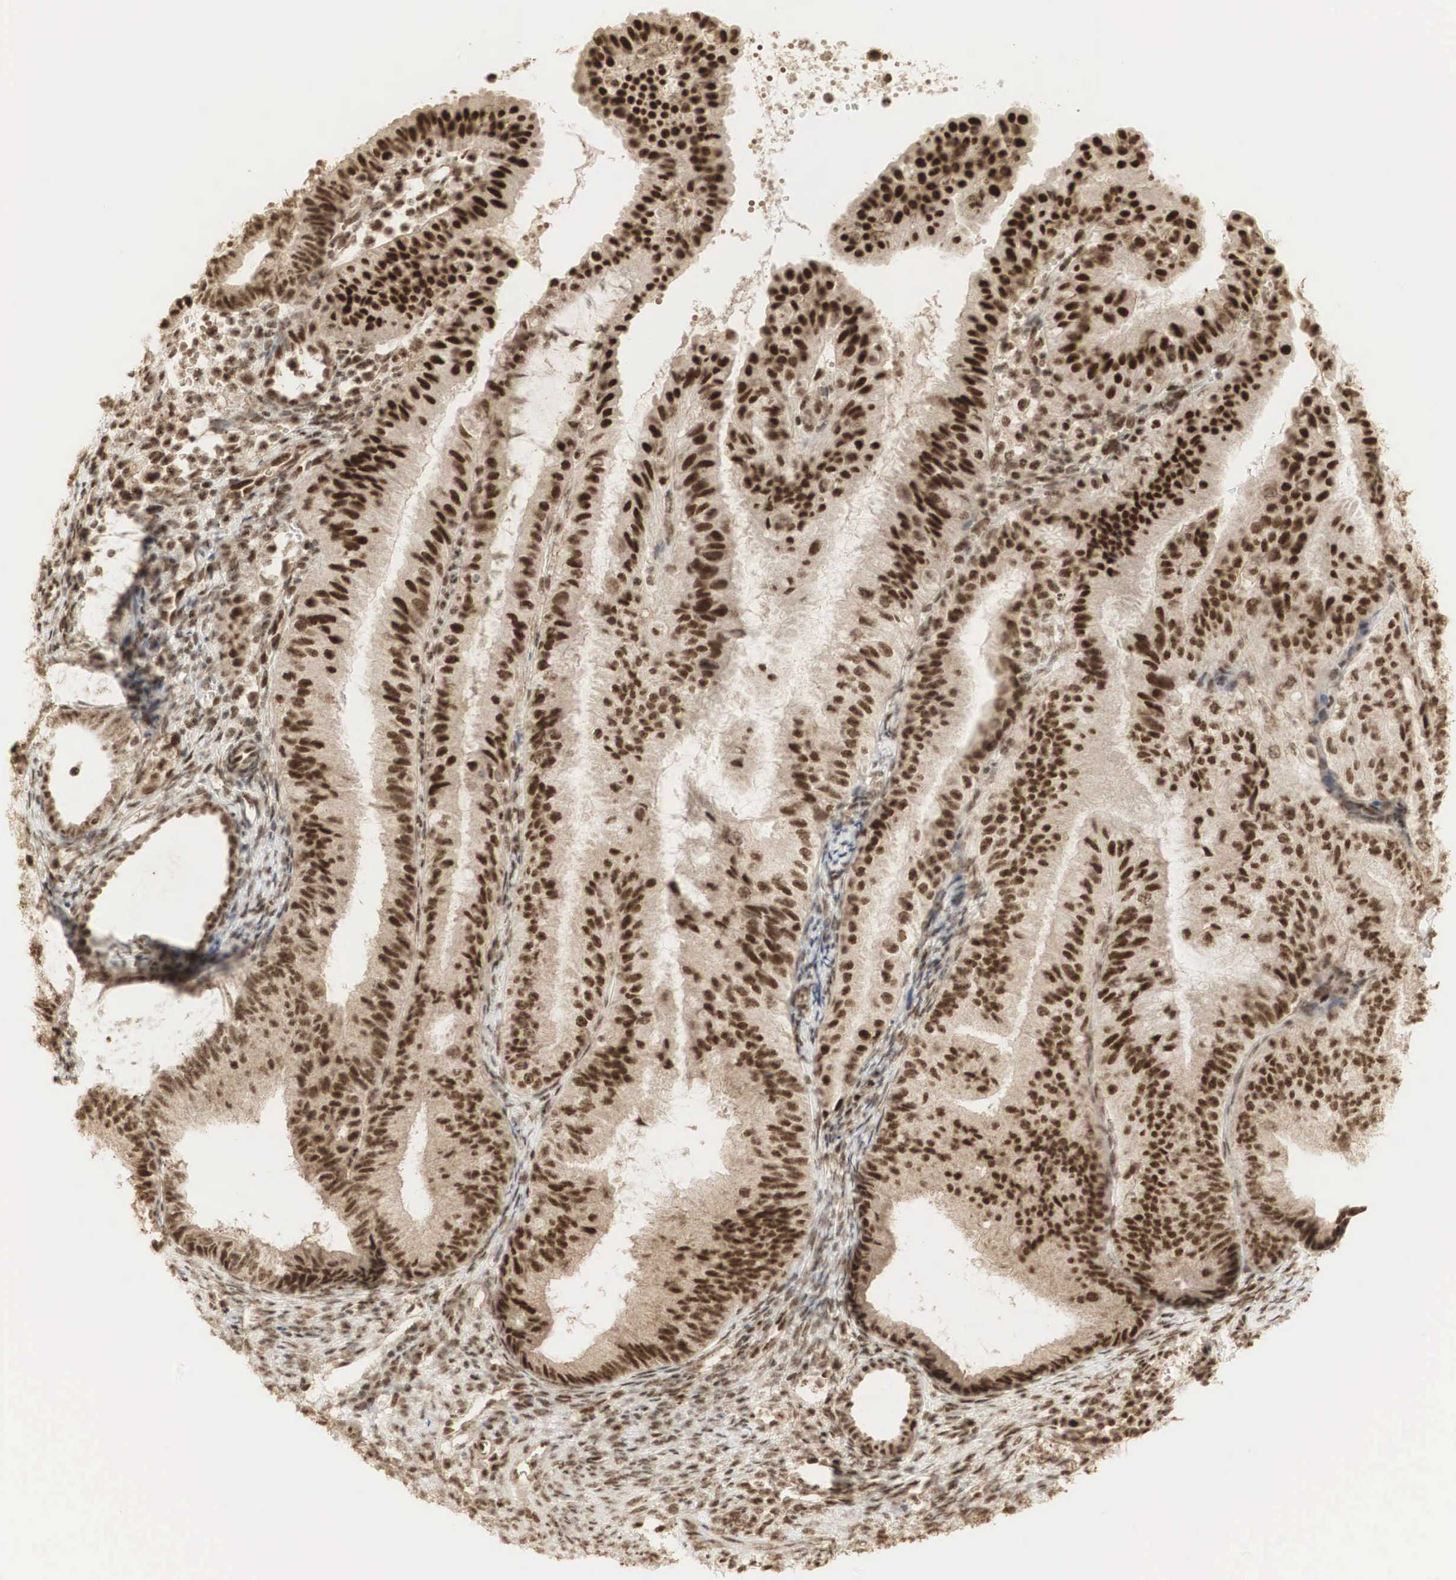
{"staining": {"intensity": "strong", "quantity": ">75%", "location": "cytoplasmic/membranous,nuclear"}, "tissue": "endometrial cancer", "cell_type": "Tumor cells", "image_type": "cancer", "snomed": [{"axis": "morphology", "description": "Adenocarcinoma, NOS"}, {"axis": "topography", "description": "Endometrium"}], "caption": "The histopathology image demonstrates a brown stain indicating the presence of a protein in the cytoplasmic/membranous and nuclear of tumor cells in endometrial cancer (adenocarcinoma).", "gene": "RNF113A", "patient": {"sex": "female", "age": 66}}